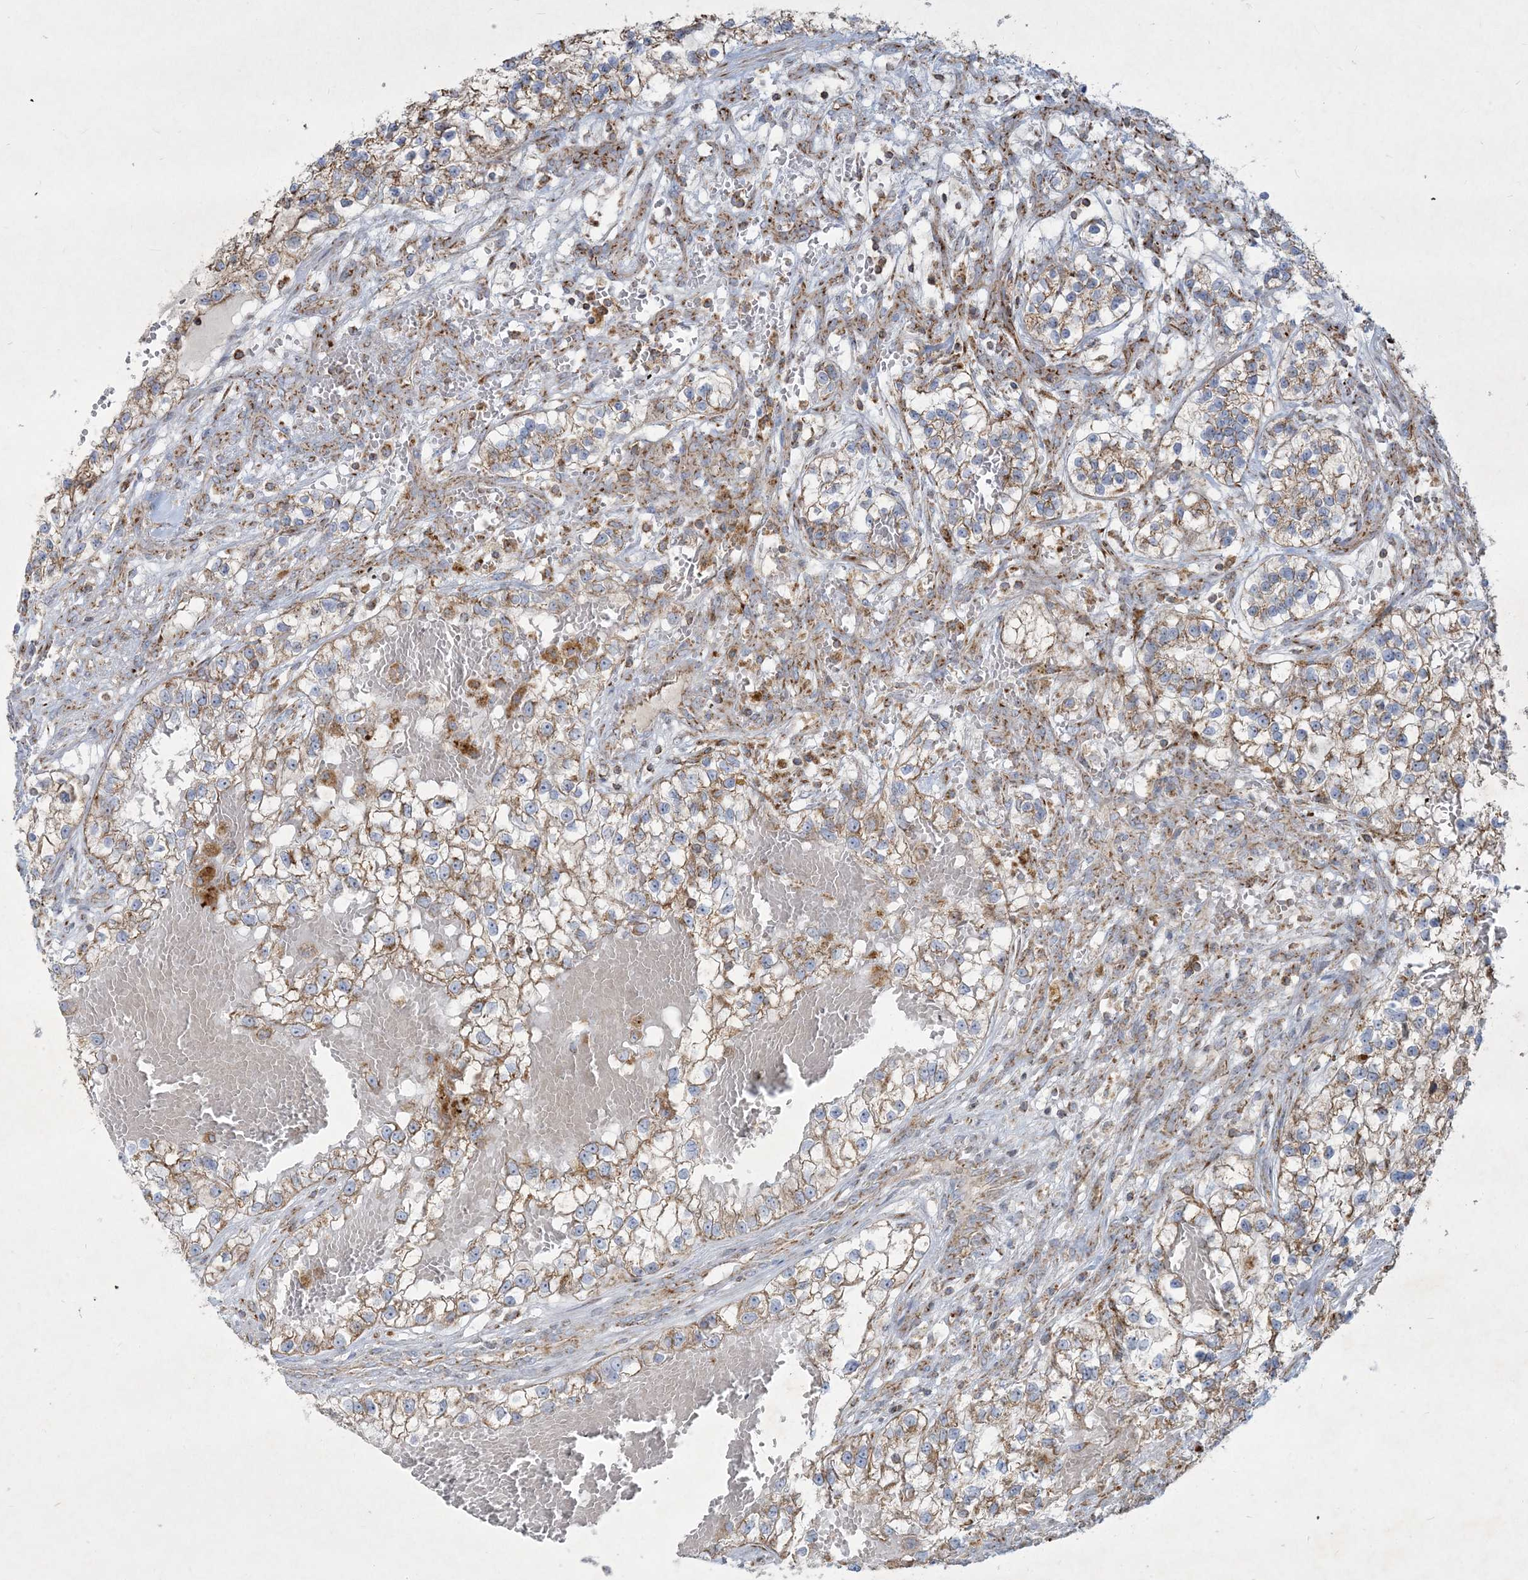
{"staining": {"intensity": "moderate", "quantity": ">75%", "location": "cytoplasmic/membranous"}, "tissue": "renal cancer", "cell_type": "Tumor cells", "image_type": "cancer", "snomed": [{"axis": "morphology", "description": "Adenocarcinoma, NOS"}, {"axis": "topography", "description": "Kidney"}], "caption": "IHC micrograph of human adenocarcinoma (renal) stained for a protein (brown), which reveals medium levels of moderate cytoplasmic/membranous staining in about >75% of tumor cells.", "gene": "BEND4", "patient": {"sex": "female", "age": 57}}